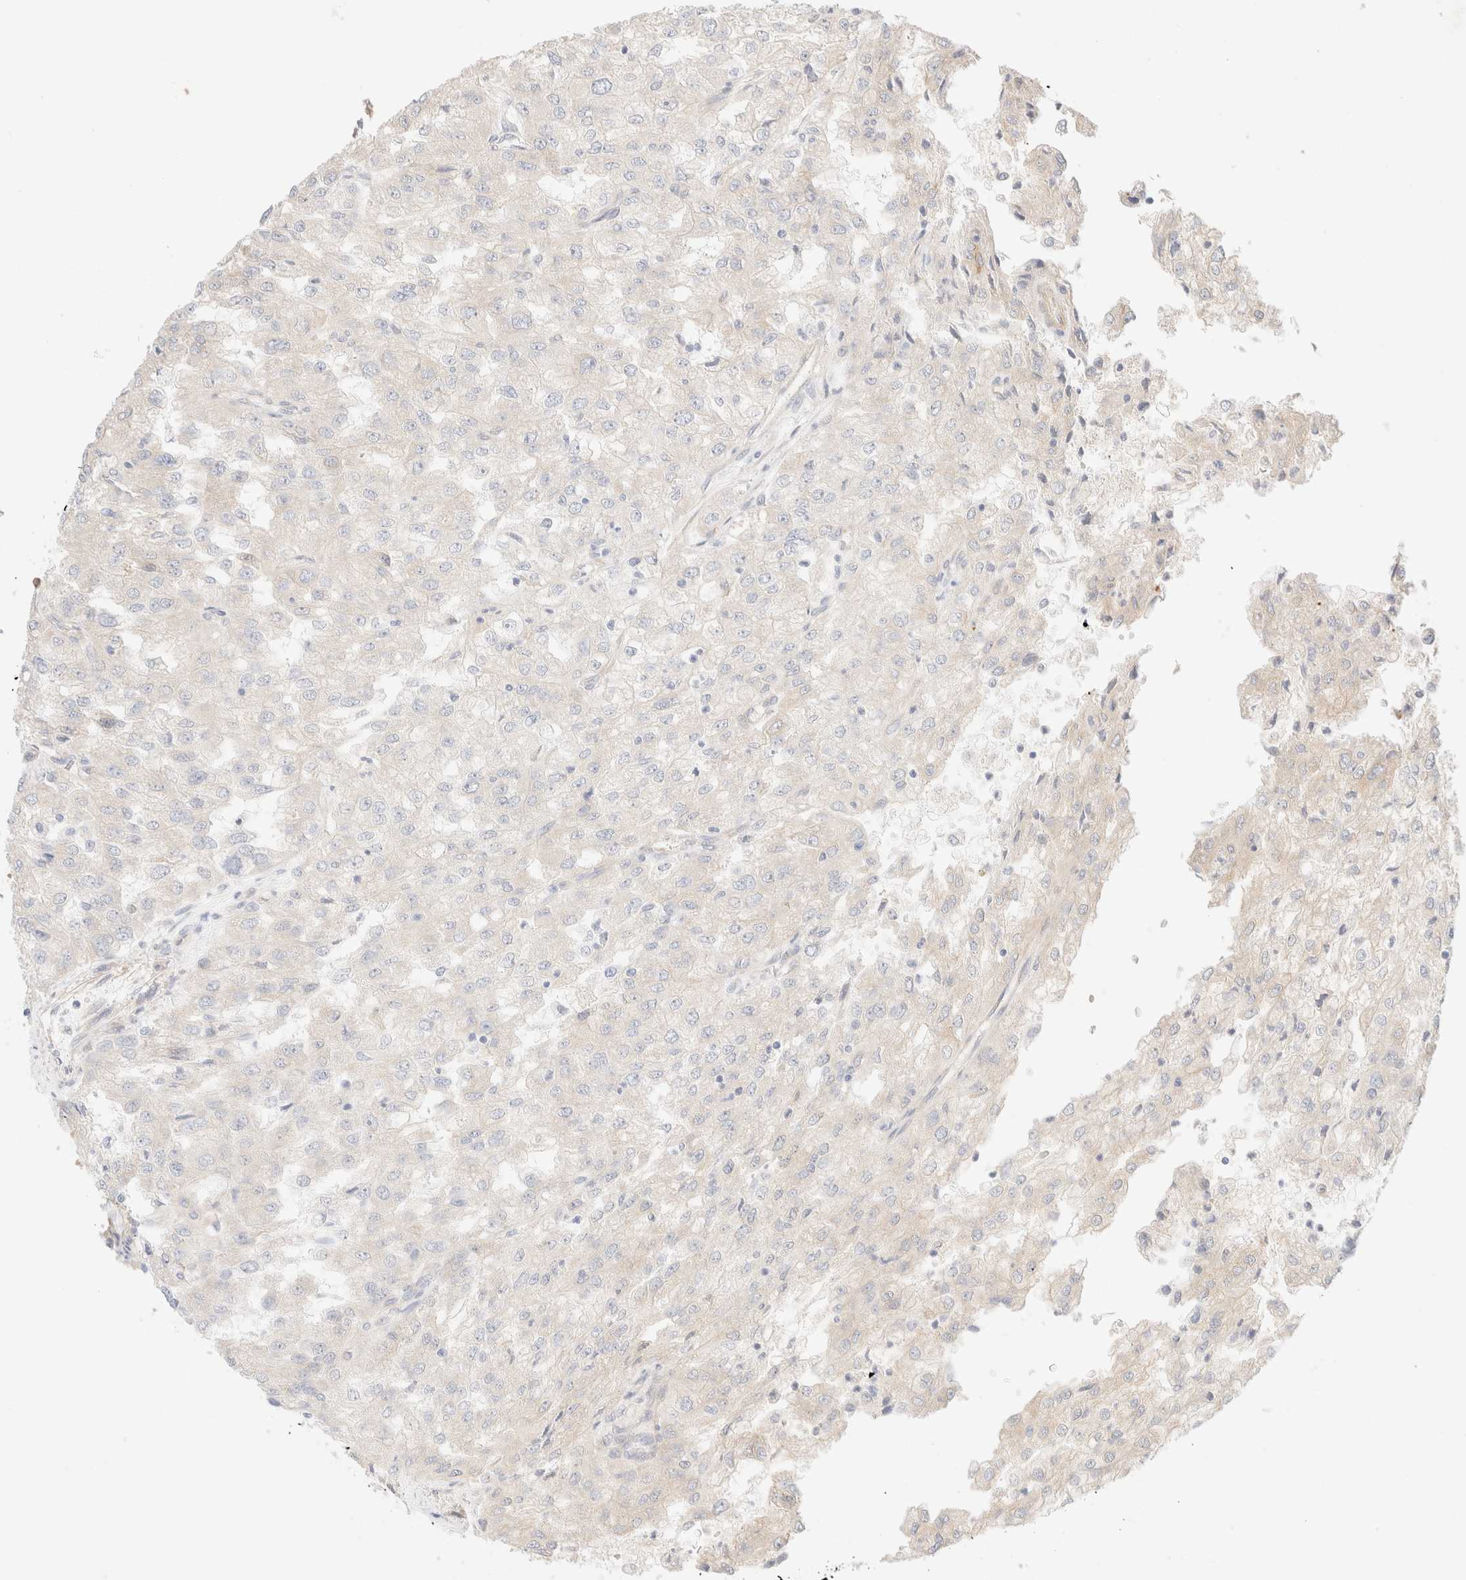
{"staining": {"intensity": "negative", "quantity": "none", "location": "none"}, "tissue": "renal cancer", "cell_type": "Tumor cells", "image_type": "cancer", "snomed": [{"axis": "morphology", "description": "Adenocarcinoma, NOS"}, {"axis": "topography", "description": "Kidney"}], "caption": "Renal cancer was stained to show a protein in brown. There is no significant staining in tumor cells.", "gene": "NIBAN2", "patient": {"sex": "female", "age": 54}}